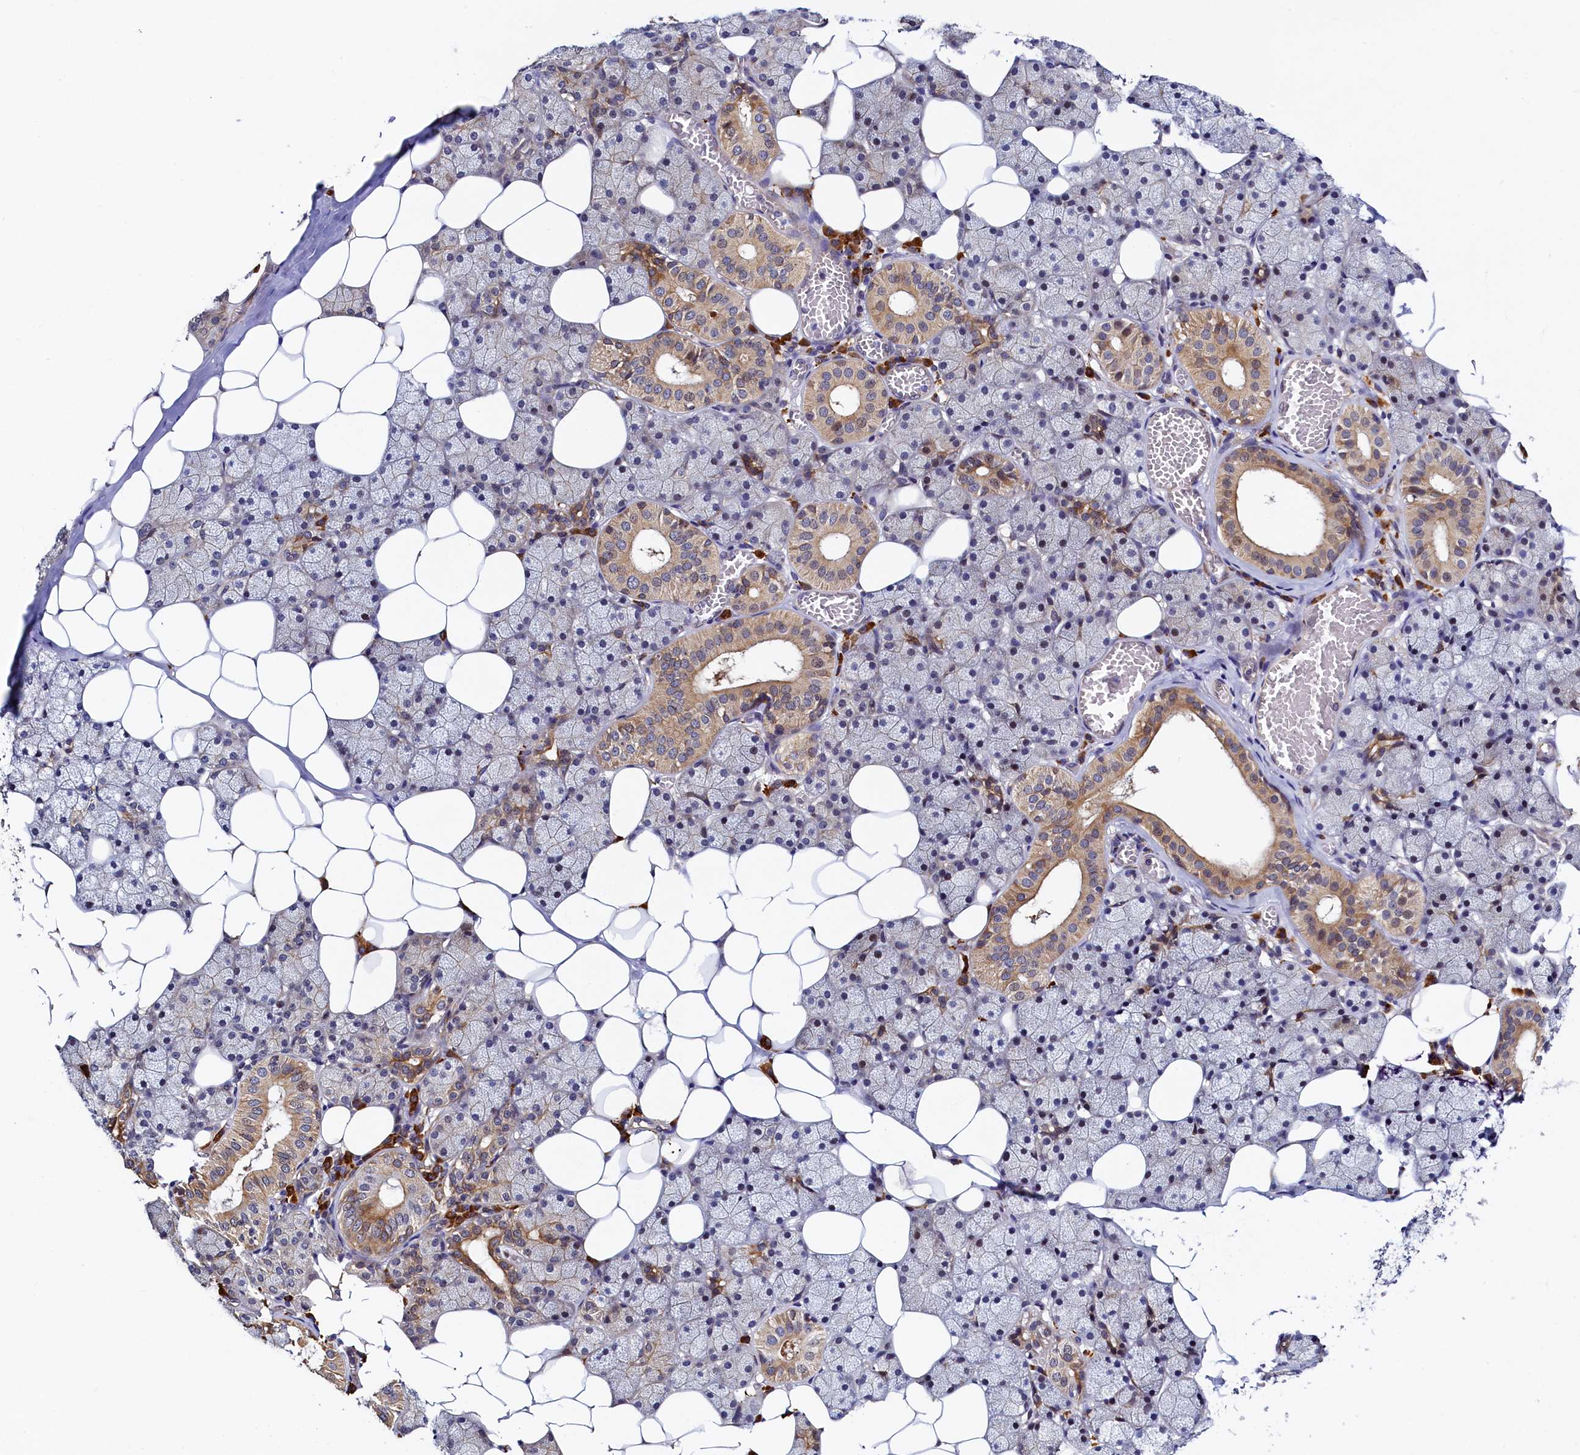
{"staining": {"intensity": "moderate", "quantity": "25%-75%", "location": "cytoplasmic/membranous"}, "tissue": "salivary gland", "cell_type": "Glandular cells", "image_type": "normal", "snomed": [{"axis": "morphology", "description": "Normal tissue, NOS"}, {"axis": "topography", "description": "Salivary gland"}], "caption": "Moderate cytoplasmic/membranous protein staining is present in about 25%-75% of glandular cells in salivary gland.", "gene": "SLC16A14", "patient": {"sex": "female", "age": 33}}